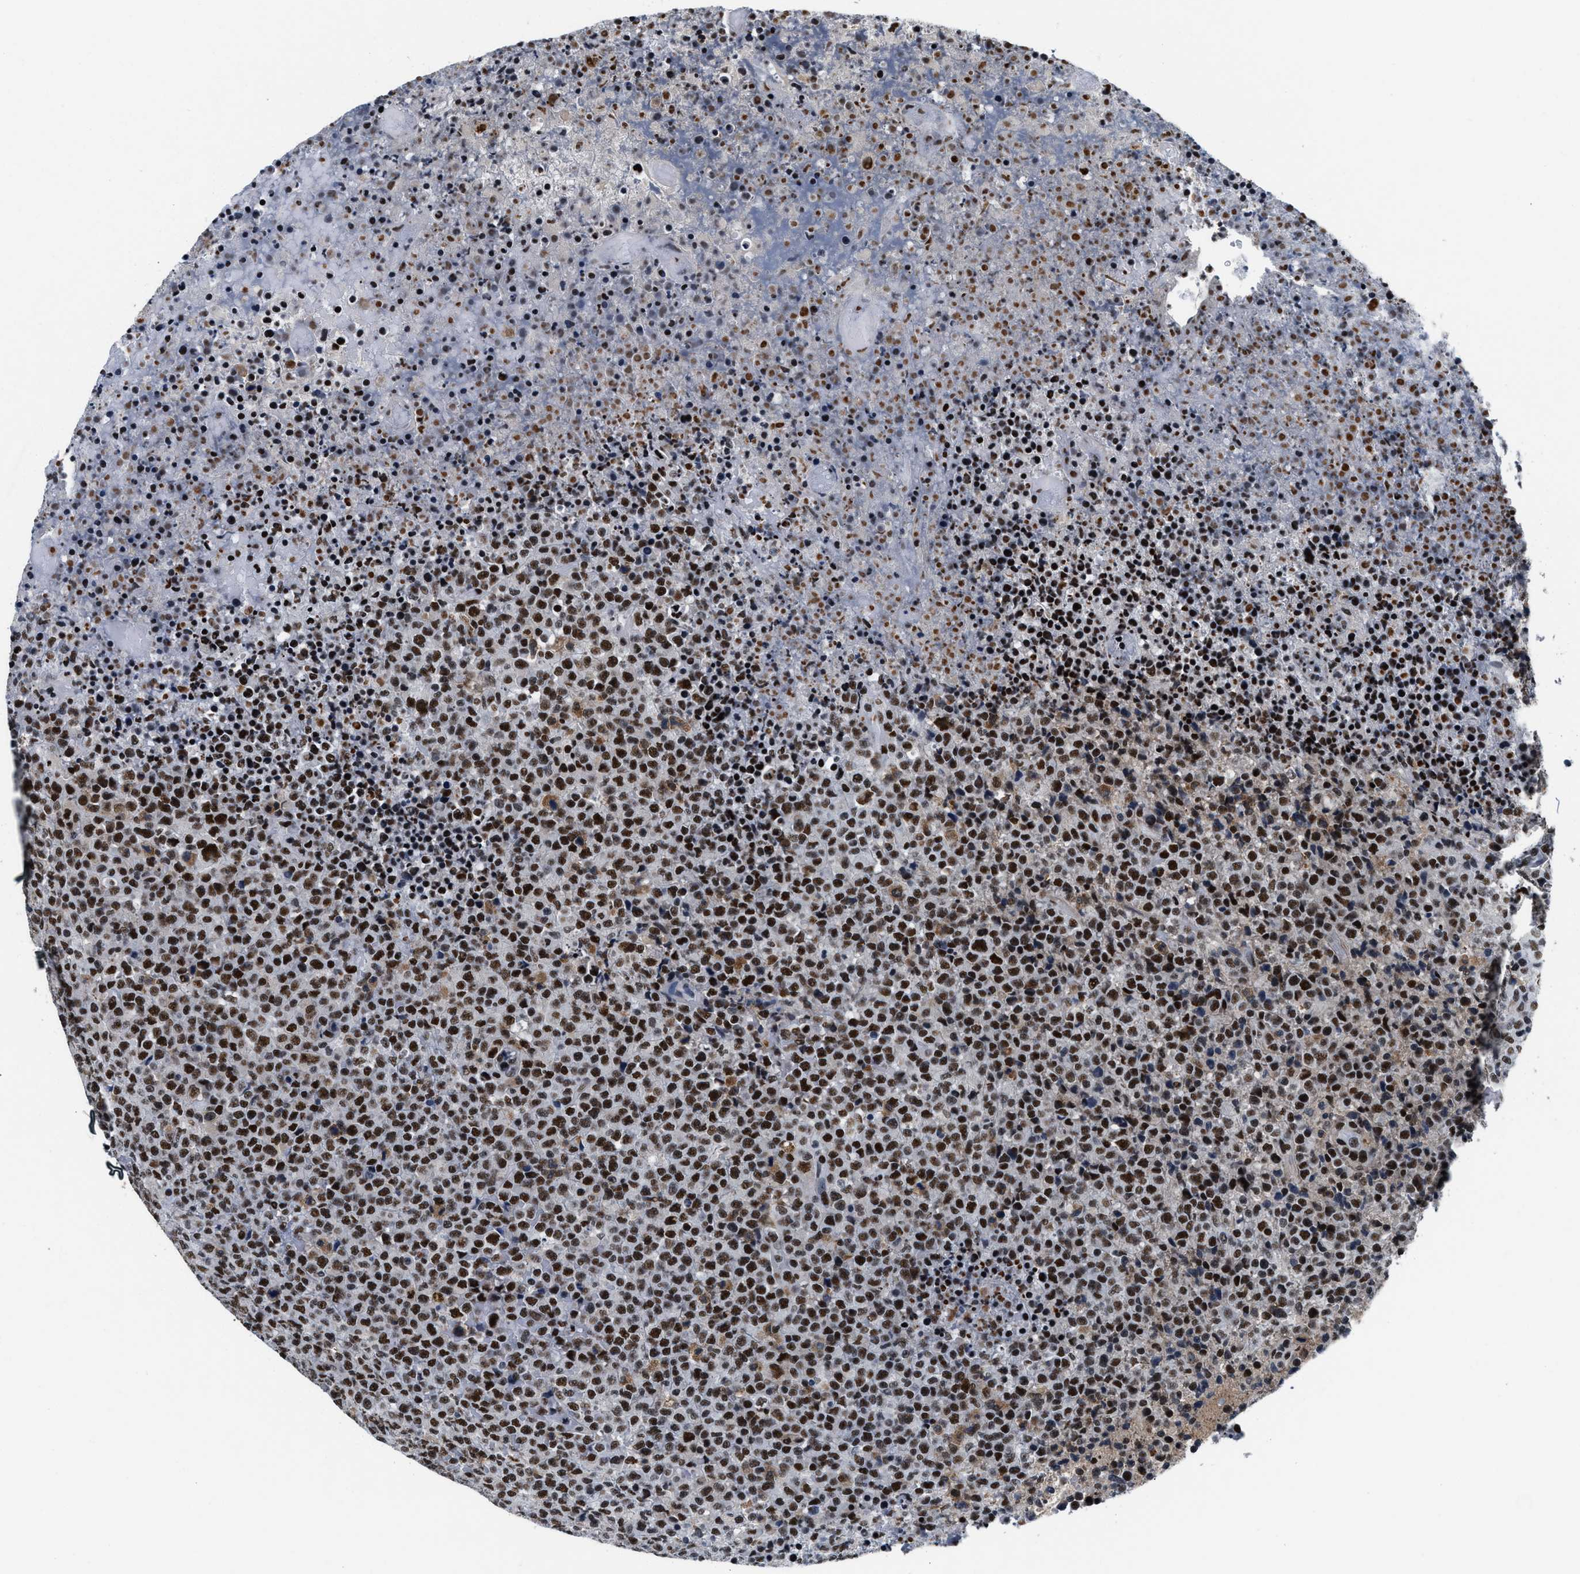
{"staining": {"intensity": "strong", "quantity": ">75%", "location": "nuclear"}, "tissue": "lymphoma", "cell_type": "Tumor cells", "image_type": "cancer", "snomed": [{"axis": "morphology", "description": "Malignant lymphoma, non-Hodgkin's type, High grade"}, {"axis": "topography", "description": "Lymph node"}], "caption": "IHC of human lymphoma shows high levels of strong nuclear staining in approximately >75% of tumor cells.", "gene": "RAD50", "patient": {"sex": "male", "age": 13}}